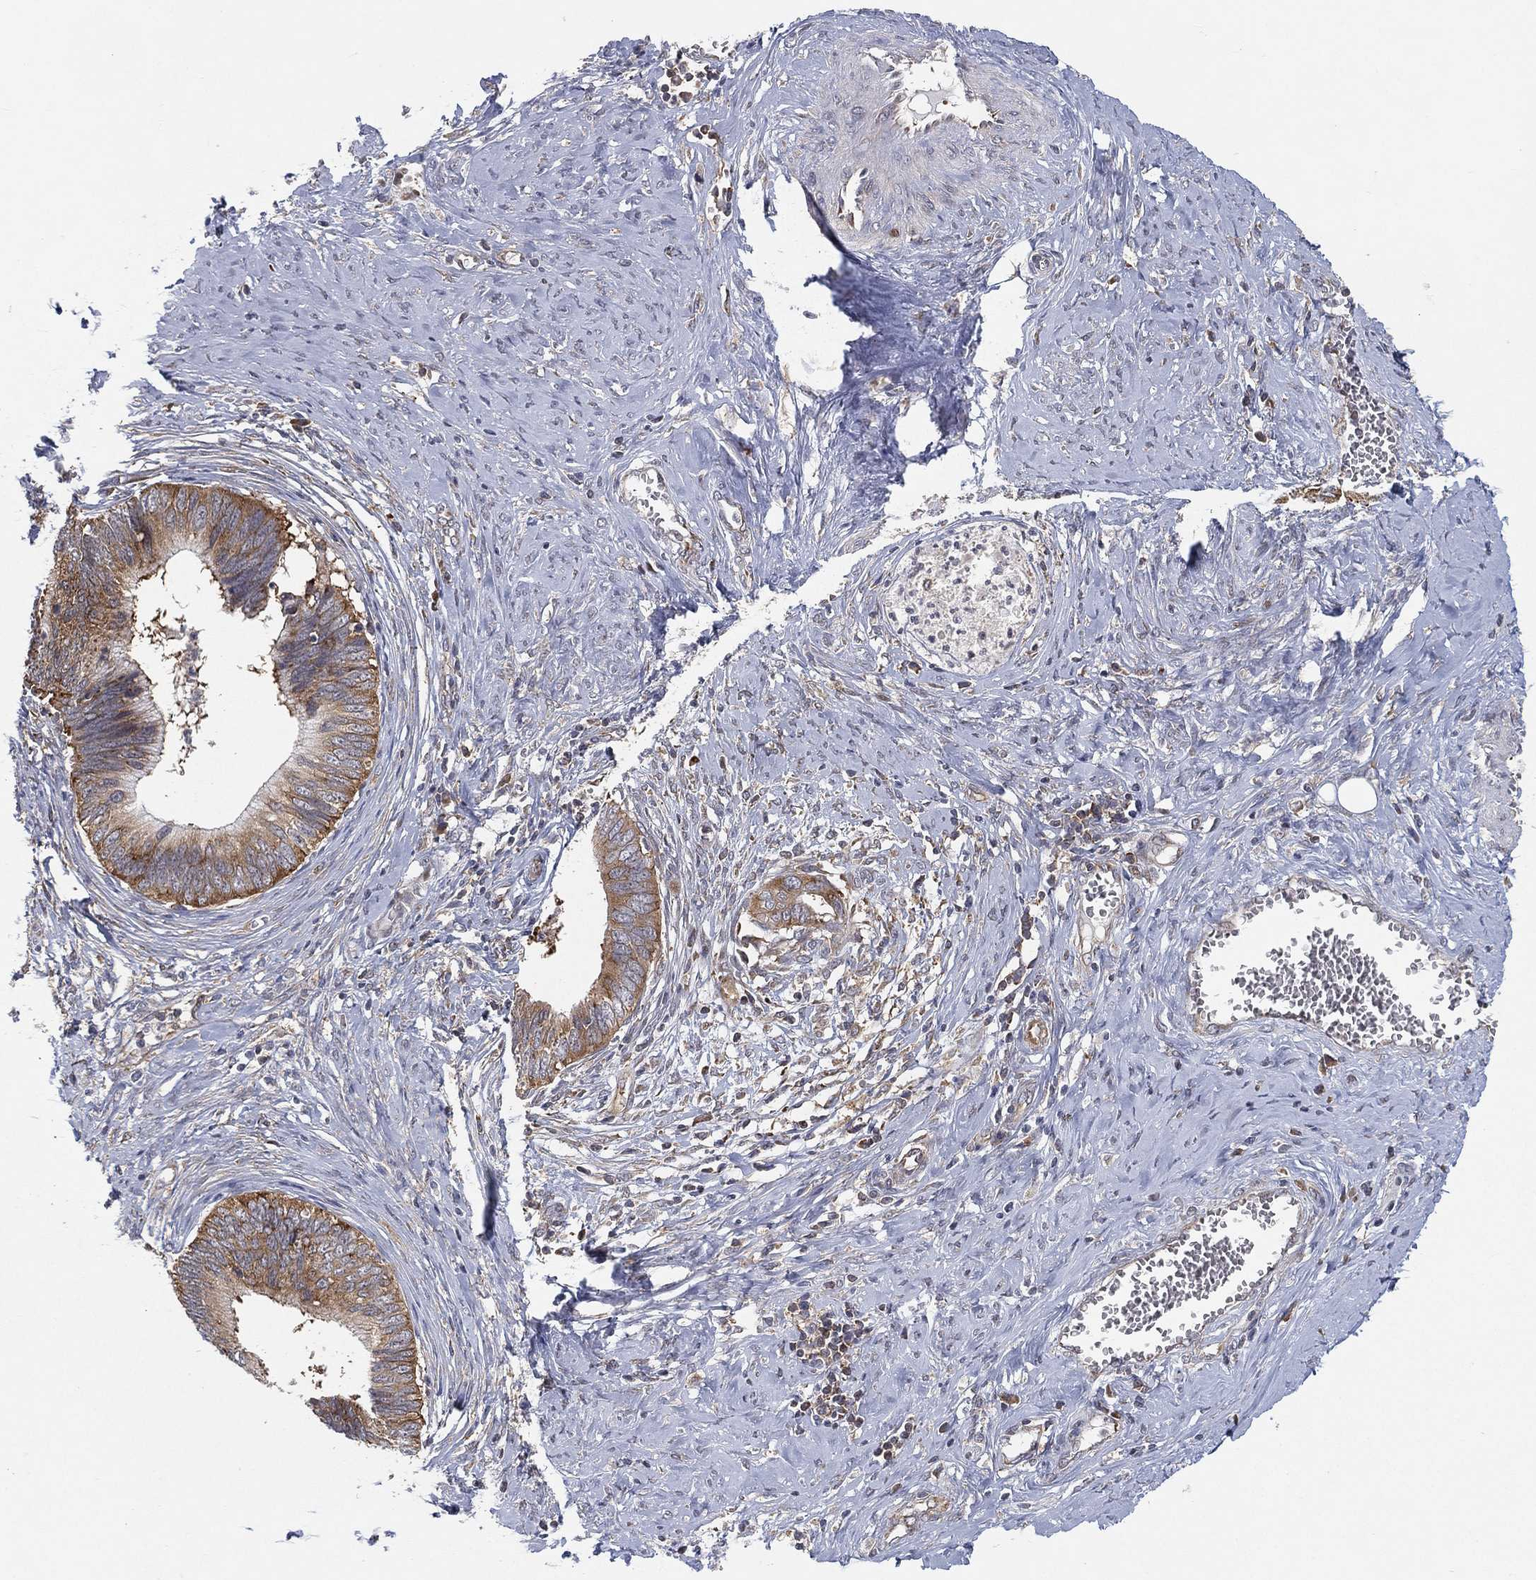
{"staining": {"intensity": "moderate", "quantity": ">75%", "location": "cytoplasmic/membranous"}, "tissue": "cervical cancer", "cell_type": "Tumor cells", "image_type": "cancer", "snomed": [{"axis": "morphology", "description": "Adenocarcinoma, NOS"}, {"axis": "topography", "description": "Cervix"}], "caption": "An IHC micrograph of tumor tissue is shown. Protein staining in brown labels moderate cytoplasmic/membranous positivity in cervical cancer within tumor cells. (Brightfield microscopy of DAB IHC at high magnification).", "gene": "TMTC4", "patient": {"sex": "female", "age": 42}}